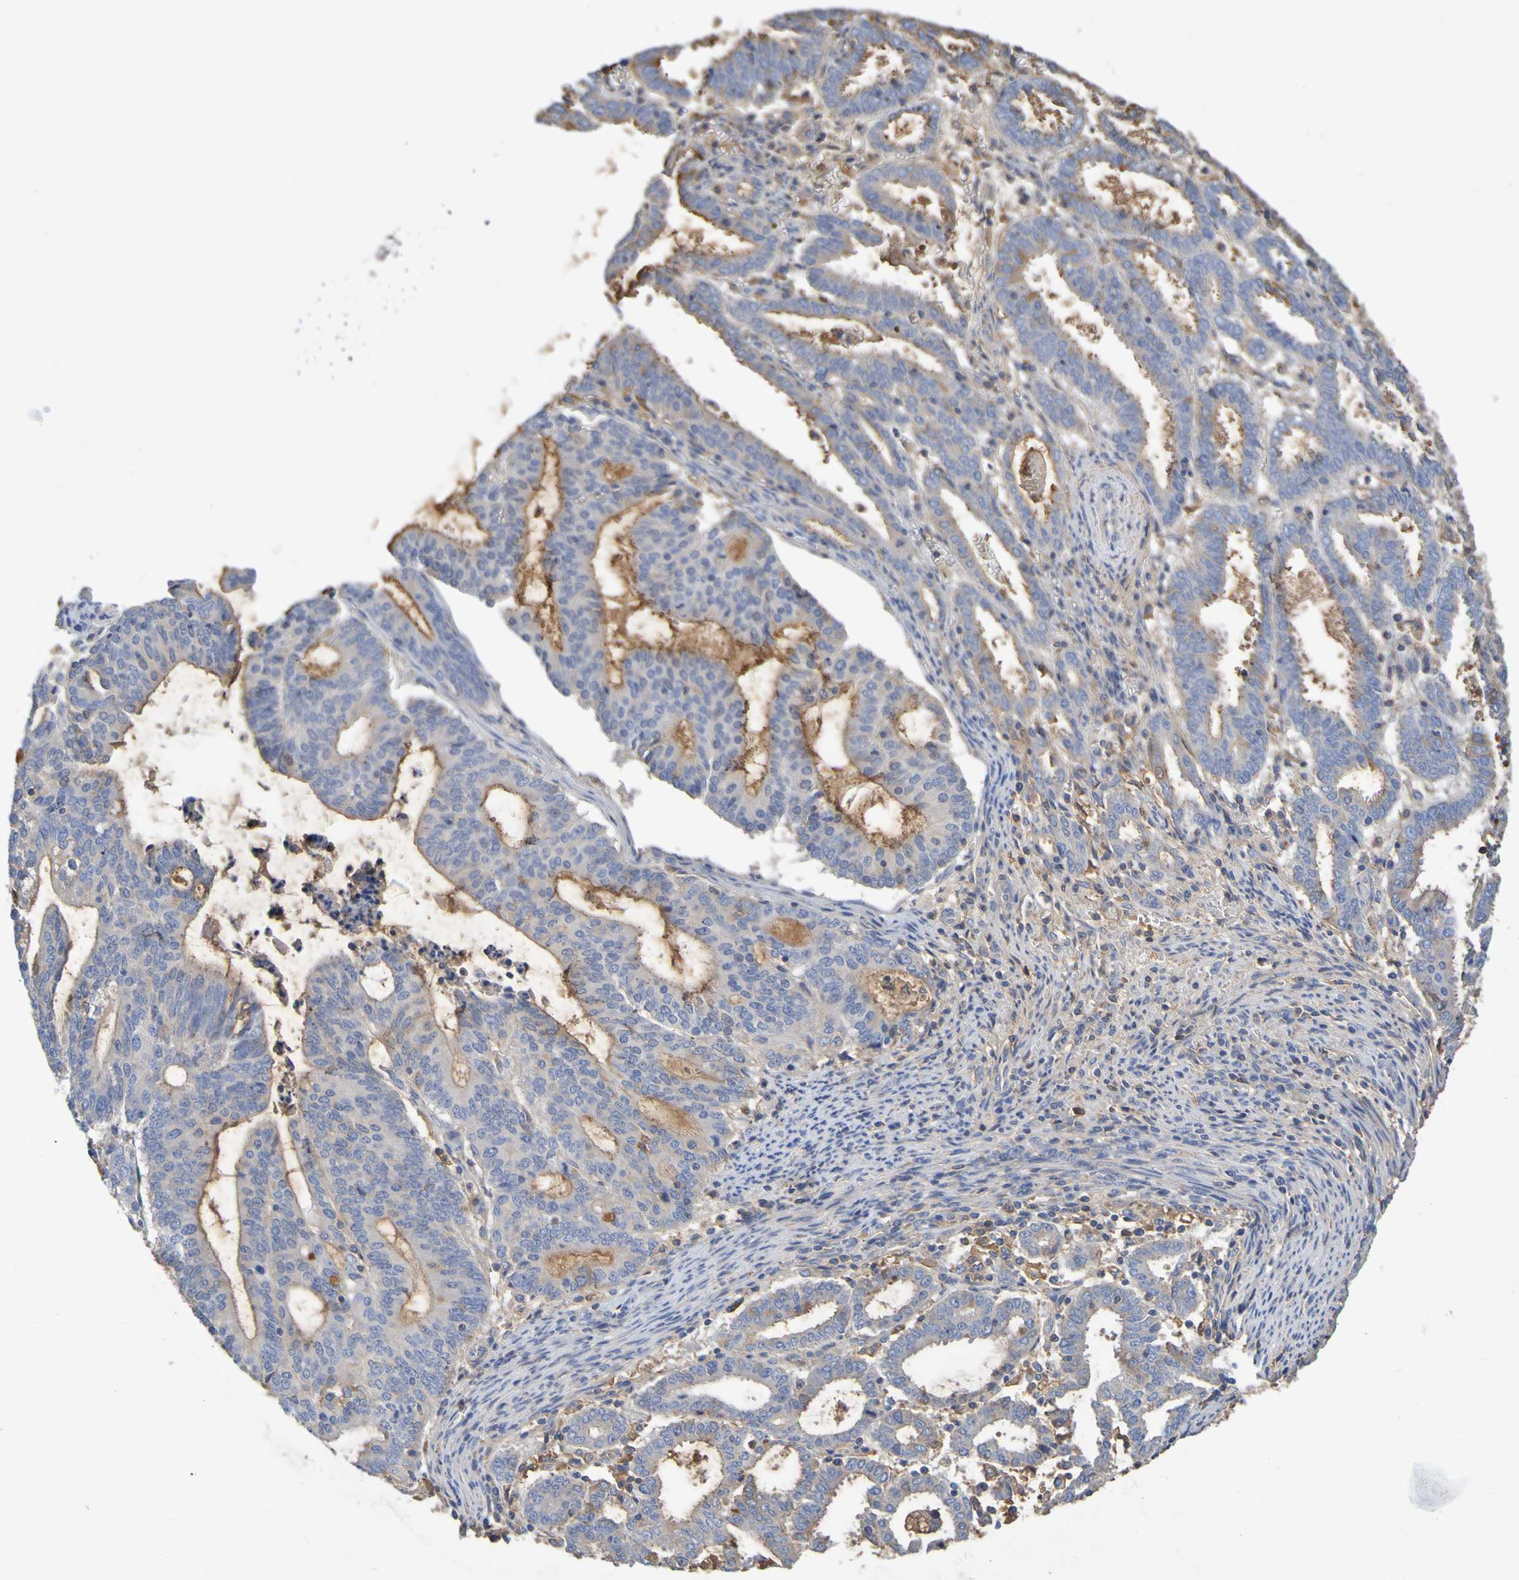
{"staining": {"intensity": "moderate", "quantity": "<25%", "location": "cytoplasmic/membranous"}, "tissue": "endometrial cancer", "cell_type": "Tumor cells", "image_type": "cancer", "snomed": [{"axis": "morphology", "description": "Adenocarcinoma, NOS"}, {"axis": "topography", "description": "Uterus"}], "caption": "High-magnification brightfield microscopy of endometrial cancer (adenocarcinoma) stained with DAB (brown) and counterstained with hematoxylin (blue). tumor cells exhibit moderate cytoplasmic/membranous expression is appreciated in approximately<25% of cells. Nuclei are stained in blue.", "gene": "GAB3", "patient": {"sex": "female", "age": 83}}